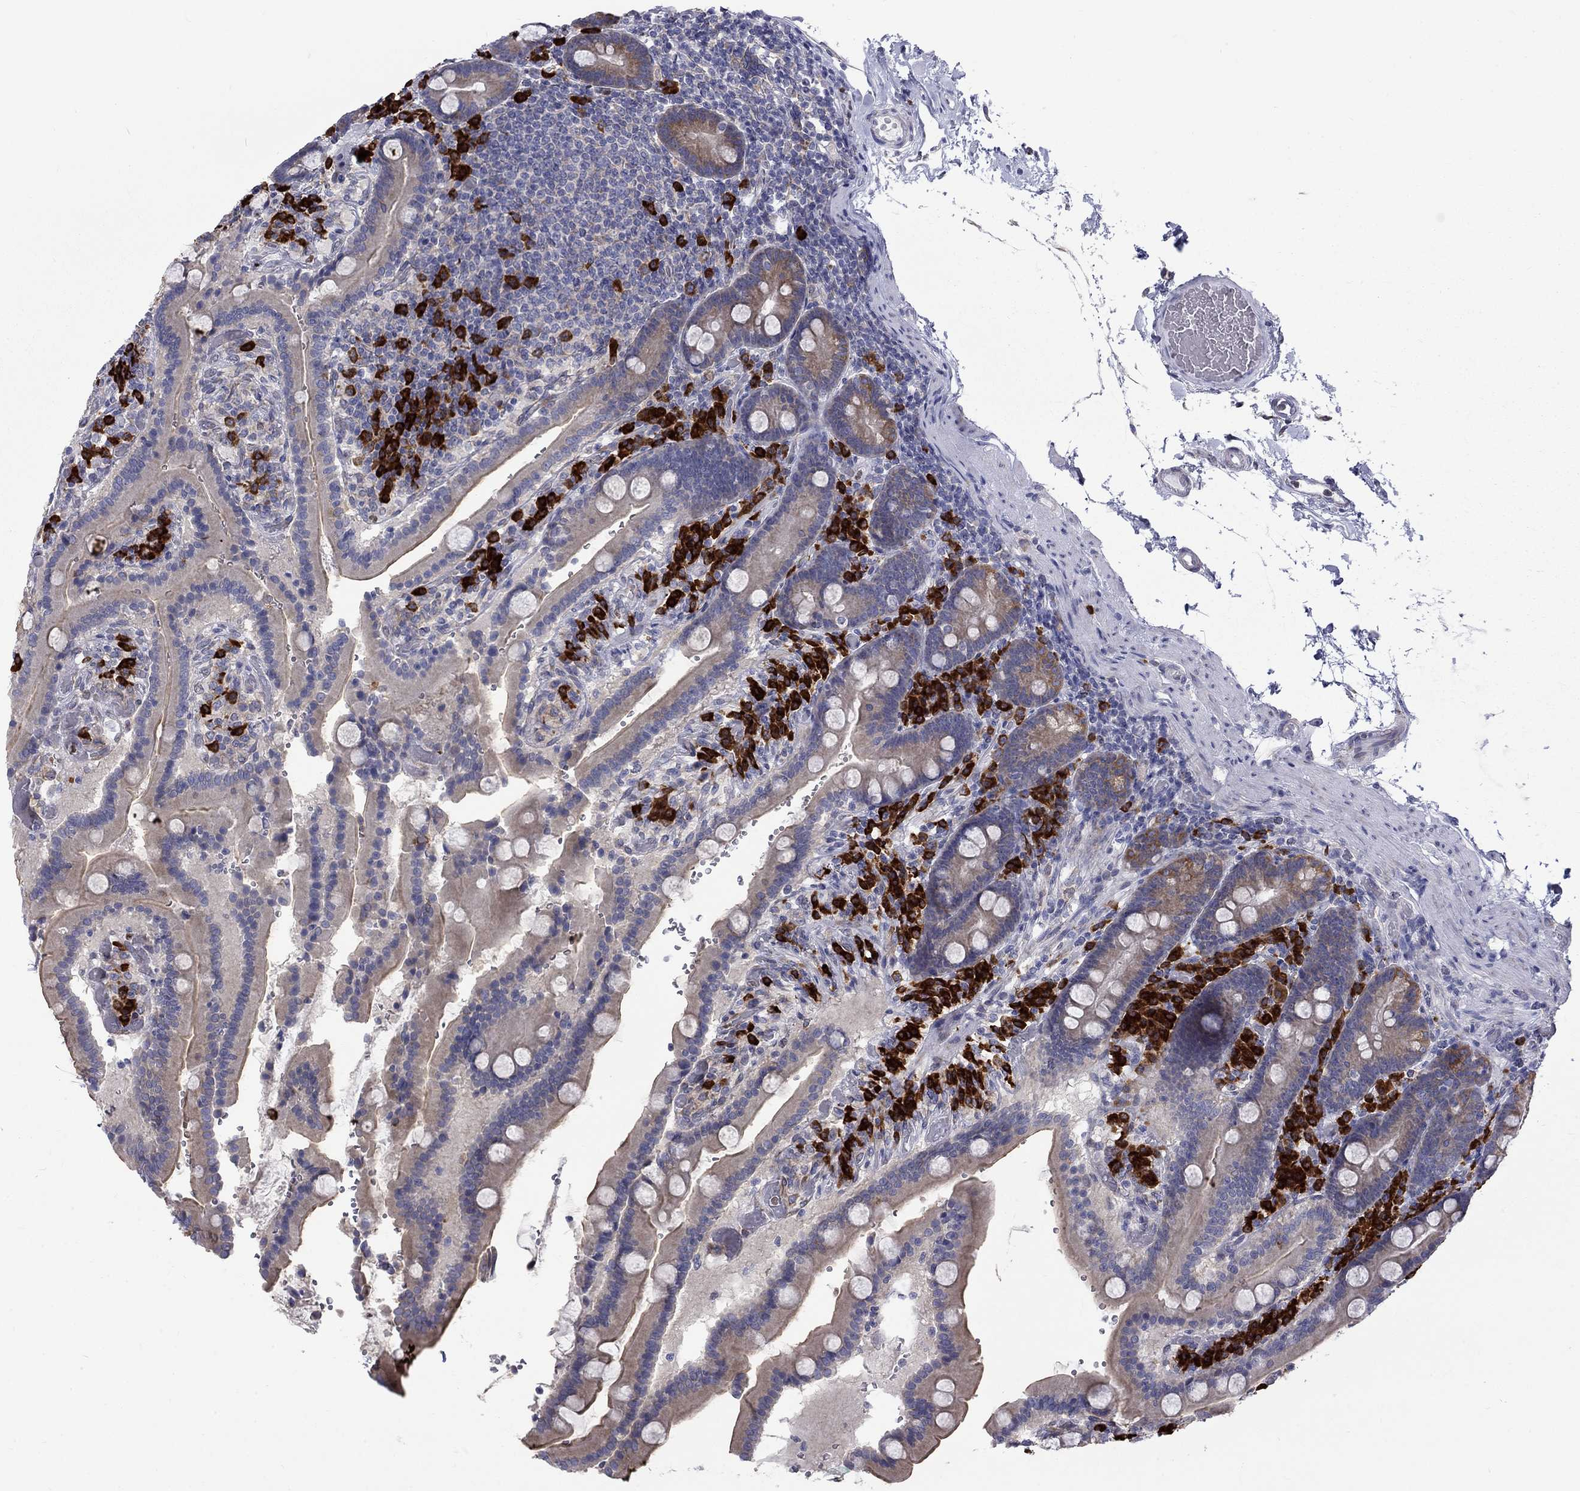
{"staining": {"intensity": "moderate", "quantity": "<25%", "location": "cytoplasmic/membranous"}, "tissue": "duodenum", "cell_type": "Glandular cells", "image_type": "normal", "snomed": [{"axis": "morphology", "description": "Normal tissue, NOS"}, {"axis": "topography", "description": "Duodenum"}], "caption": "Immunohistochemical staining of normal human duodenum demonstrates low levels of moderate cytoplasmic/membranous expression in approximately <25% of glandular cells. The staining is performed using DAB brown chromogen to label protein expression. The nuclei are counter-stained blue using hematoxylin.", "gene": "PABPC4", "patient": {"sex": "female", "age": 62}}